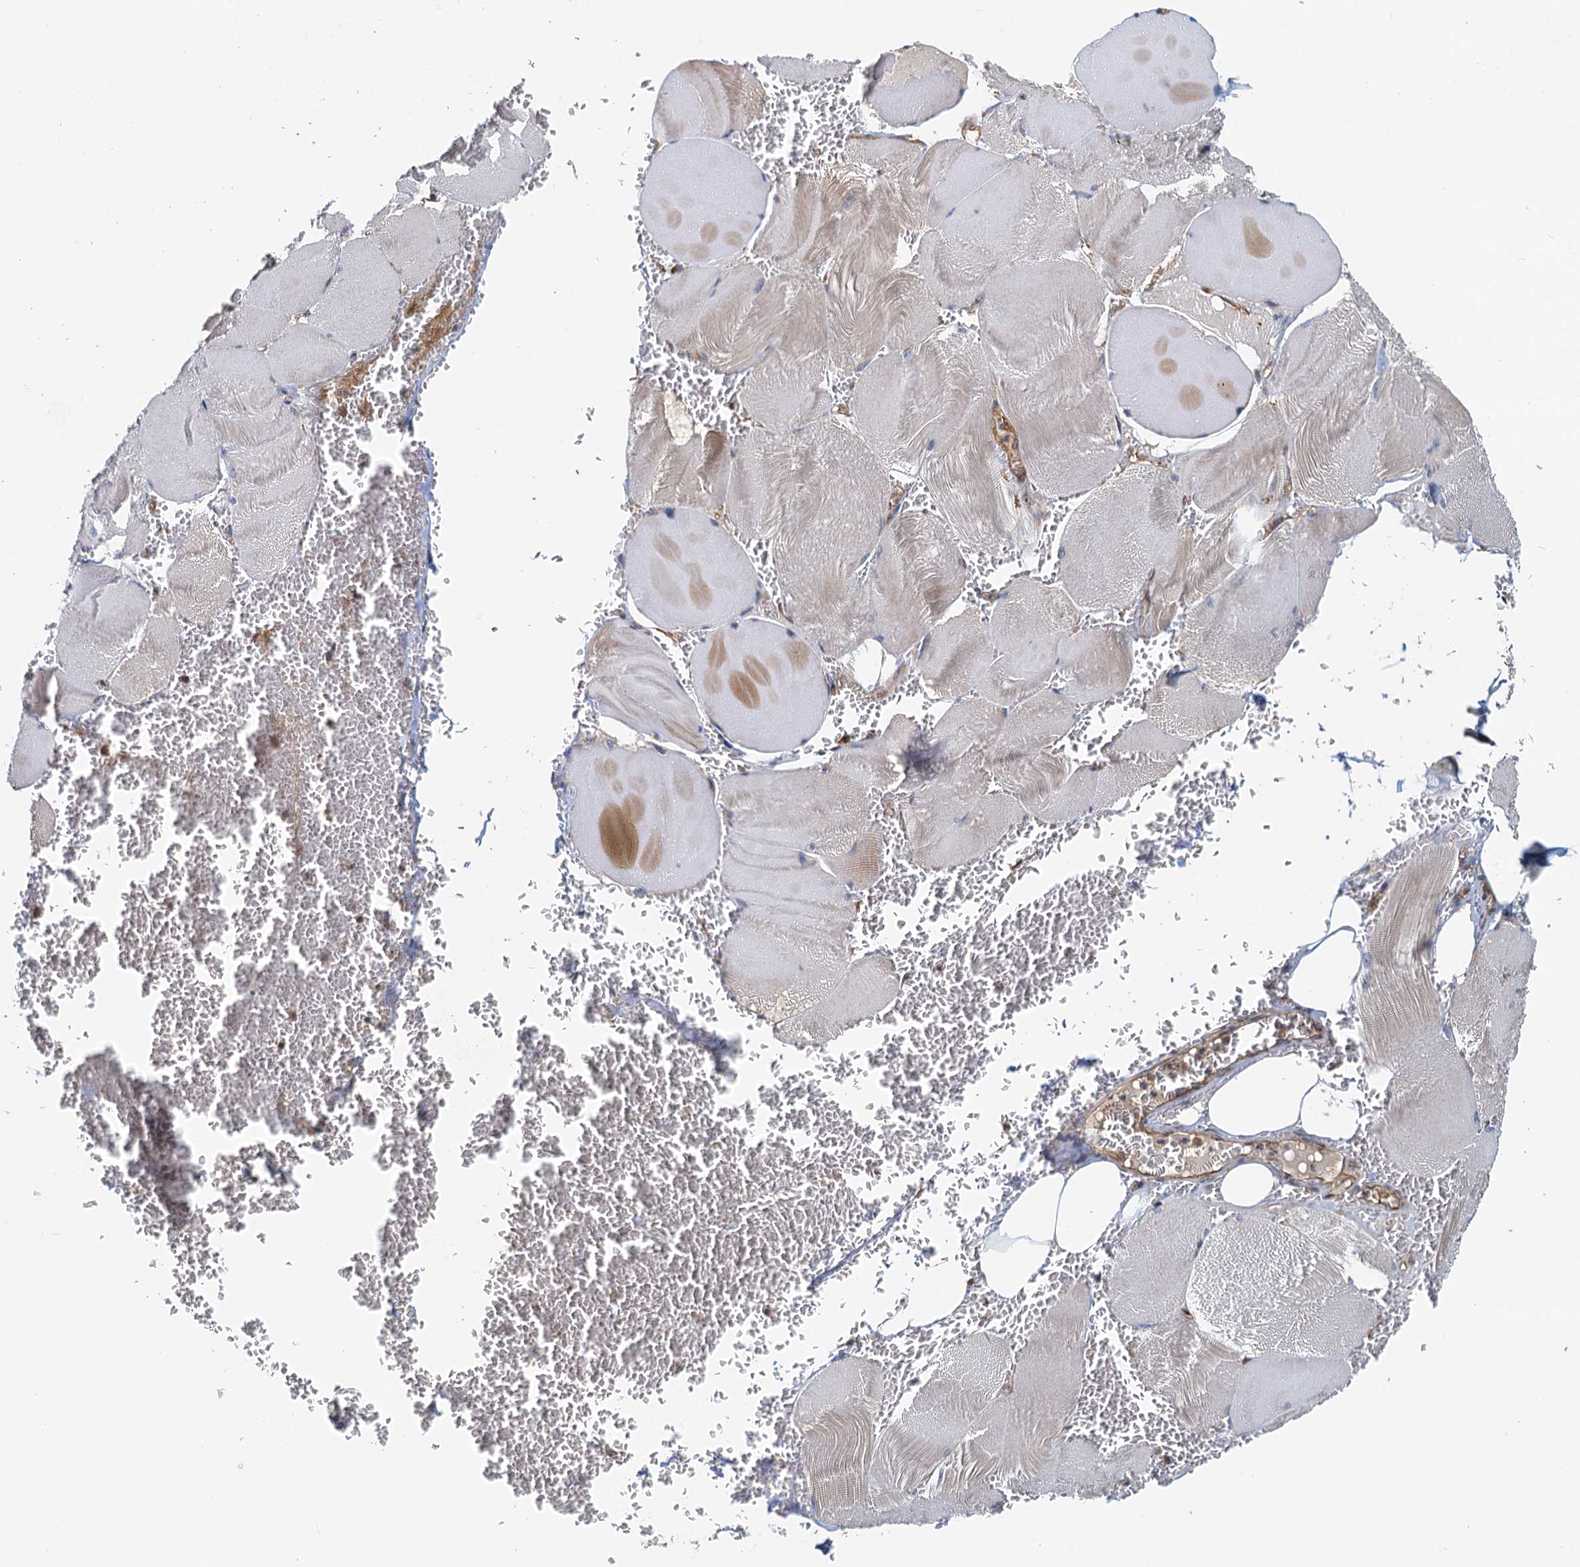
{"staining": {"intensity": "weak", "quantity": "25%-75%", "location": "cytoplasmic/membranous"}, "tissue": "skeletal muscle", "cell_type": "Myocytes", "image_type": "normal", "snomed": [{"axis": "morphology", "description": "Normal tissue, NOS"}, {"axis": "morphology", "description": "Basal cell carcinoma"}, {"axis": "topography", "description": "Skeletal muscle"}], "caption": "Immunohistochemistry micrograph of benign skeletal muscle: skeletal muscle stained using immunohistochemistry (IHC) exhibits low levels of weak protein expression localized specifically in the cytoplasmic/membranous of myocytes, appearing as a cytoplasmic/membranous brown color.", "gene": "NIPAL3", "patient": {"sex": "female", "age": 64}}